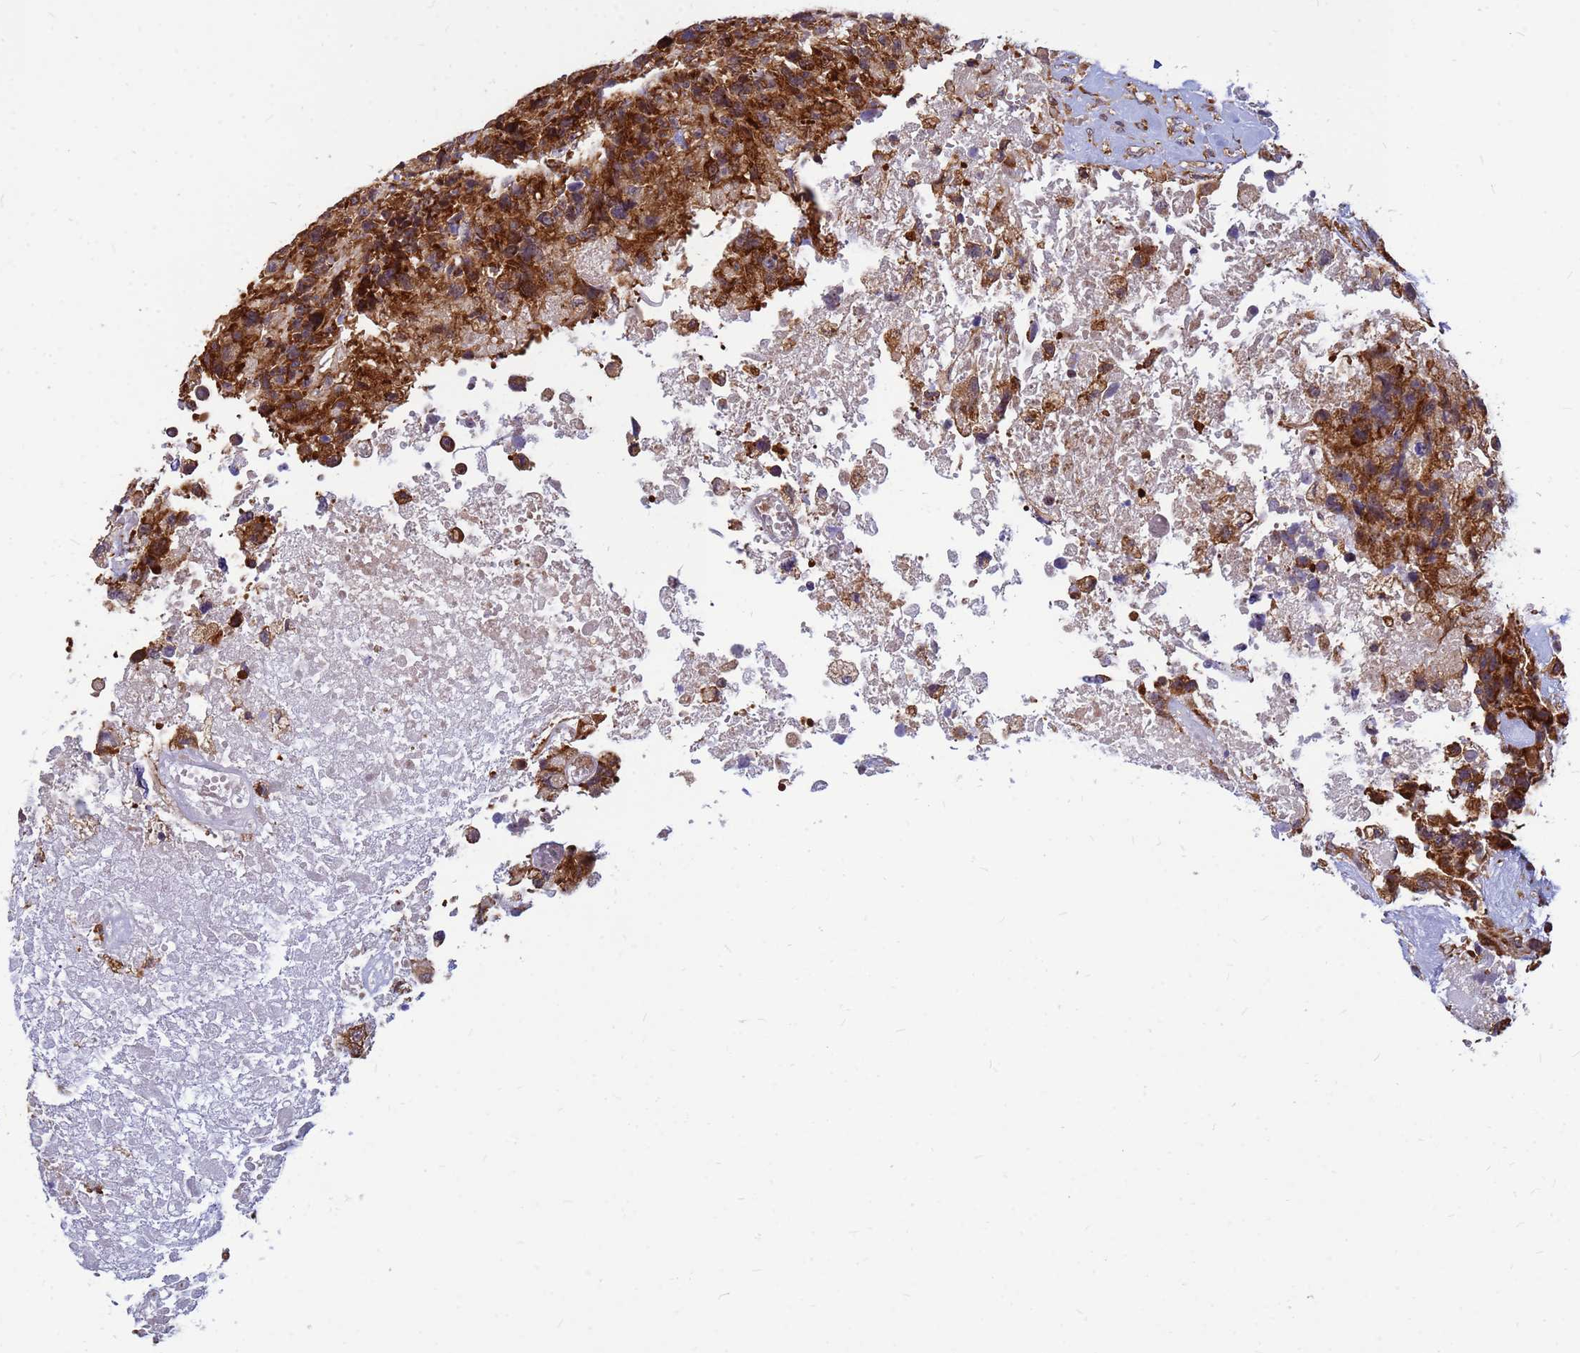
{"staining": {"intensity": "strong", "quantity": ">75%", "location": "cytoplasmic/membranous"}, "tissue": "glioma", "cell_type": "Tumor cells", "image_type": "cancer", "snomed": [{"axis": "morphology", "description": "Glioma, malignant, High grade"}, {"axis": "topography", "description": "Brain"}], "caption": "Glioma tissue shows strong cytoplasmic/membranous expression in about >75% of tumor cells (DAB (3,3'-diaminobenzidine) IHC with brightfield microscopy, high magnification).", "gene": "RPL8", "patient": {"sex": "male", "age": 69}}